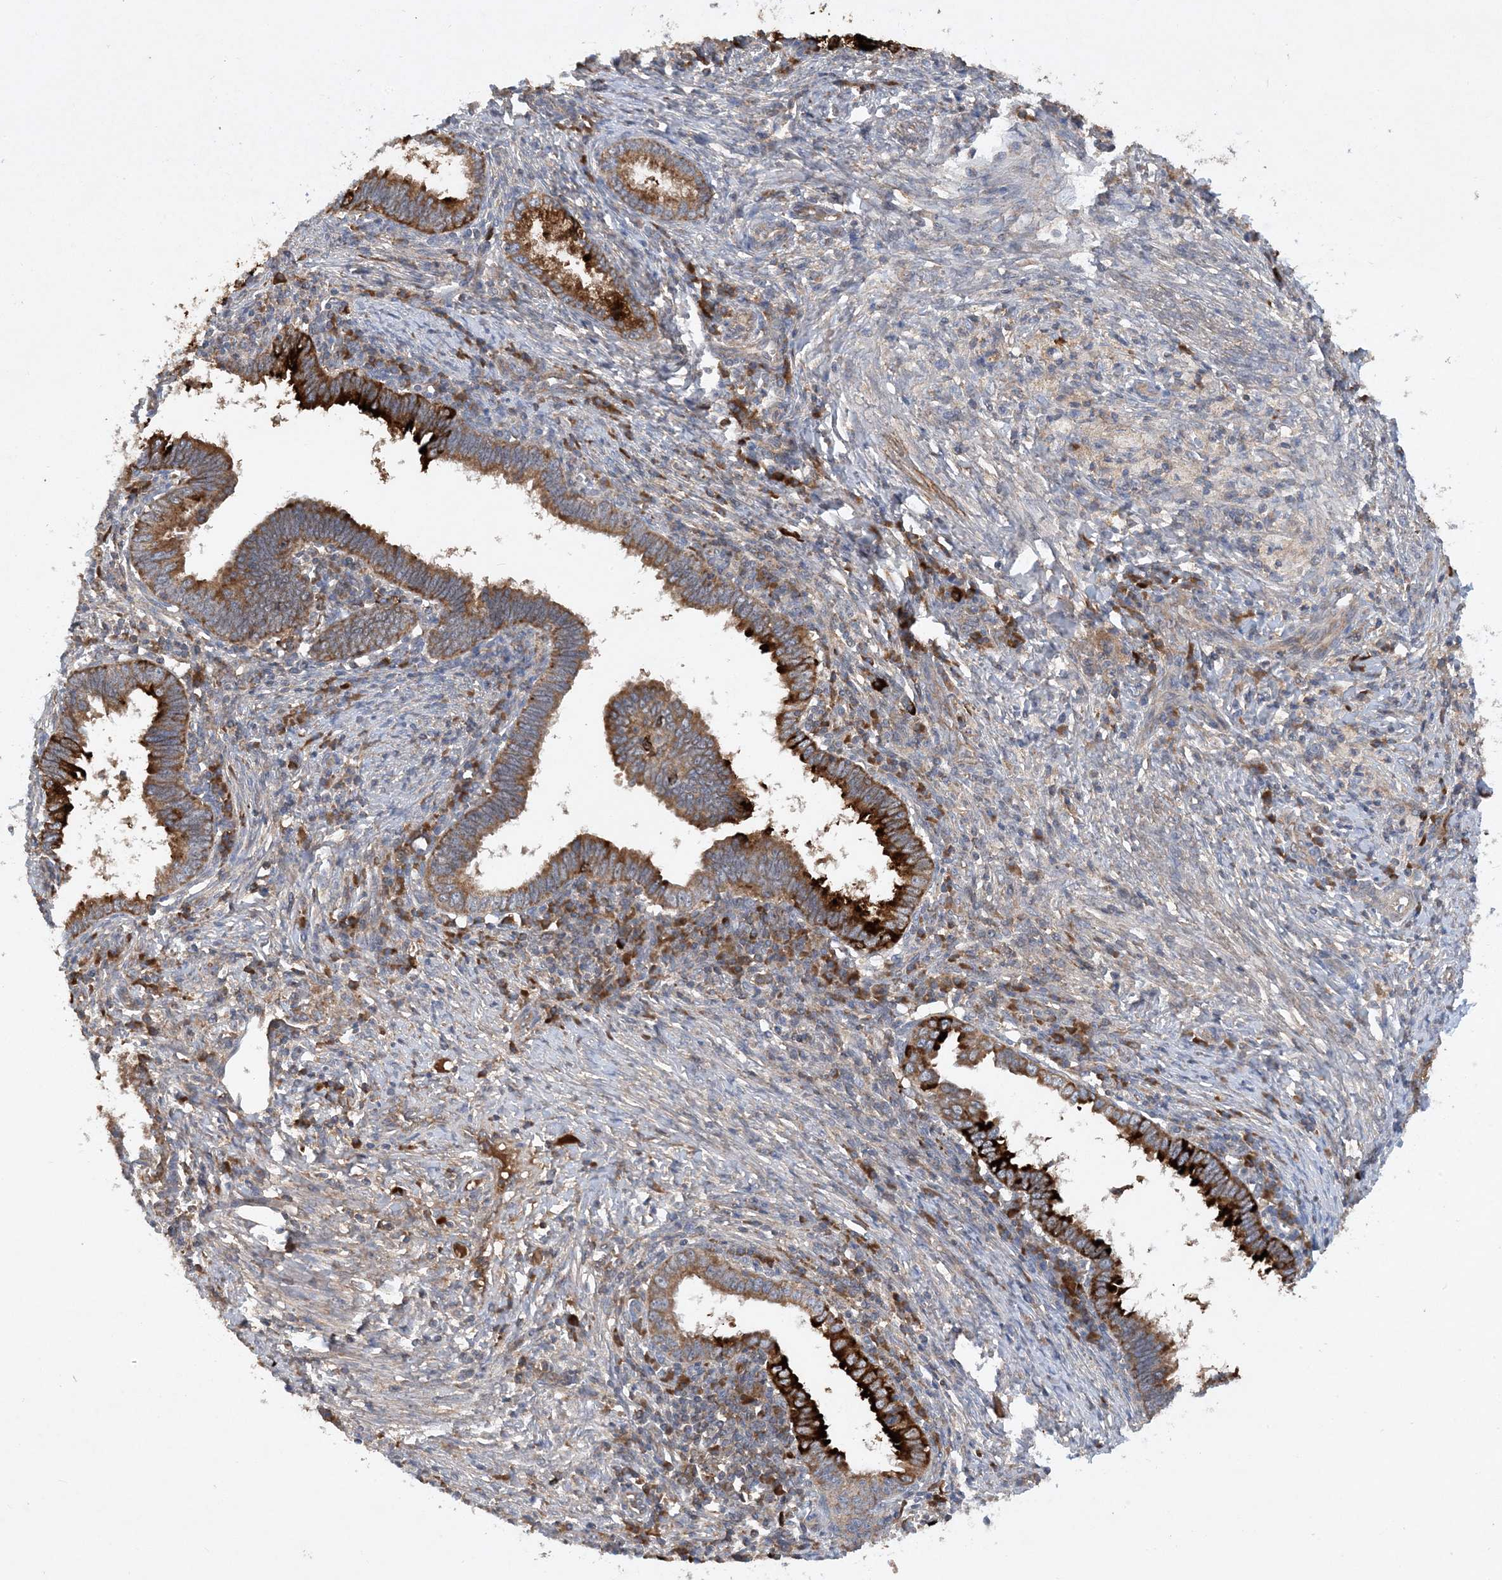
{"staining": {"intensity": "strong", "quantity": "<25%", "location": "cytoplasmic/membranous"}, "tissue": "cervical cancer", "cell_type": "Tumor cells", "image_type": "cancer", "snomed": [{"axis": "morphology", "description": "Adenocarcinoma, NOS"}, {"axis": "topography", "description": "Cervix"}], "caption": "Immunohistochemical staining of human cervical cancer (adenocarcinoma) shows medium levels of strong cytoplasmic/membranous protein expression in about <25% of tumor cells.", "gene": "STK19", "patient": {"sex": "female", "age": 36}}